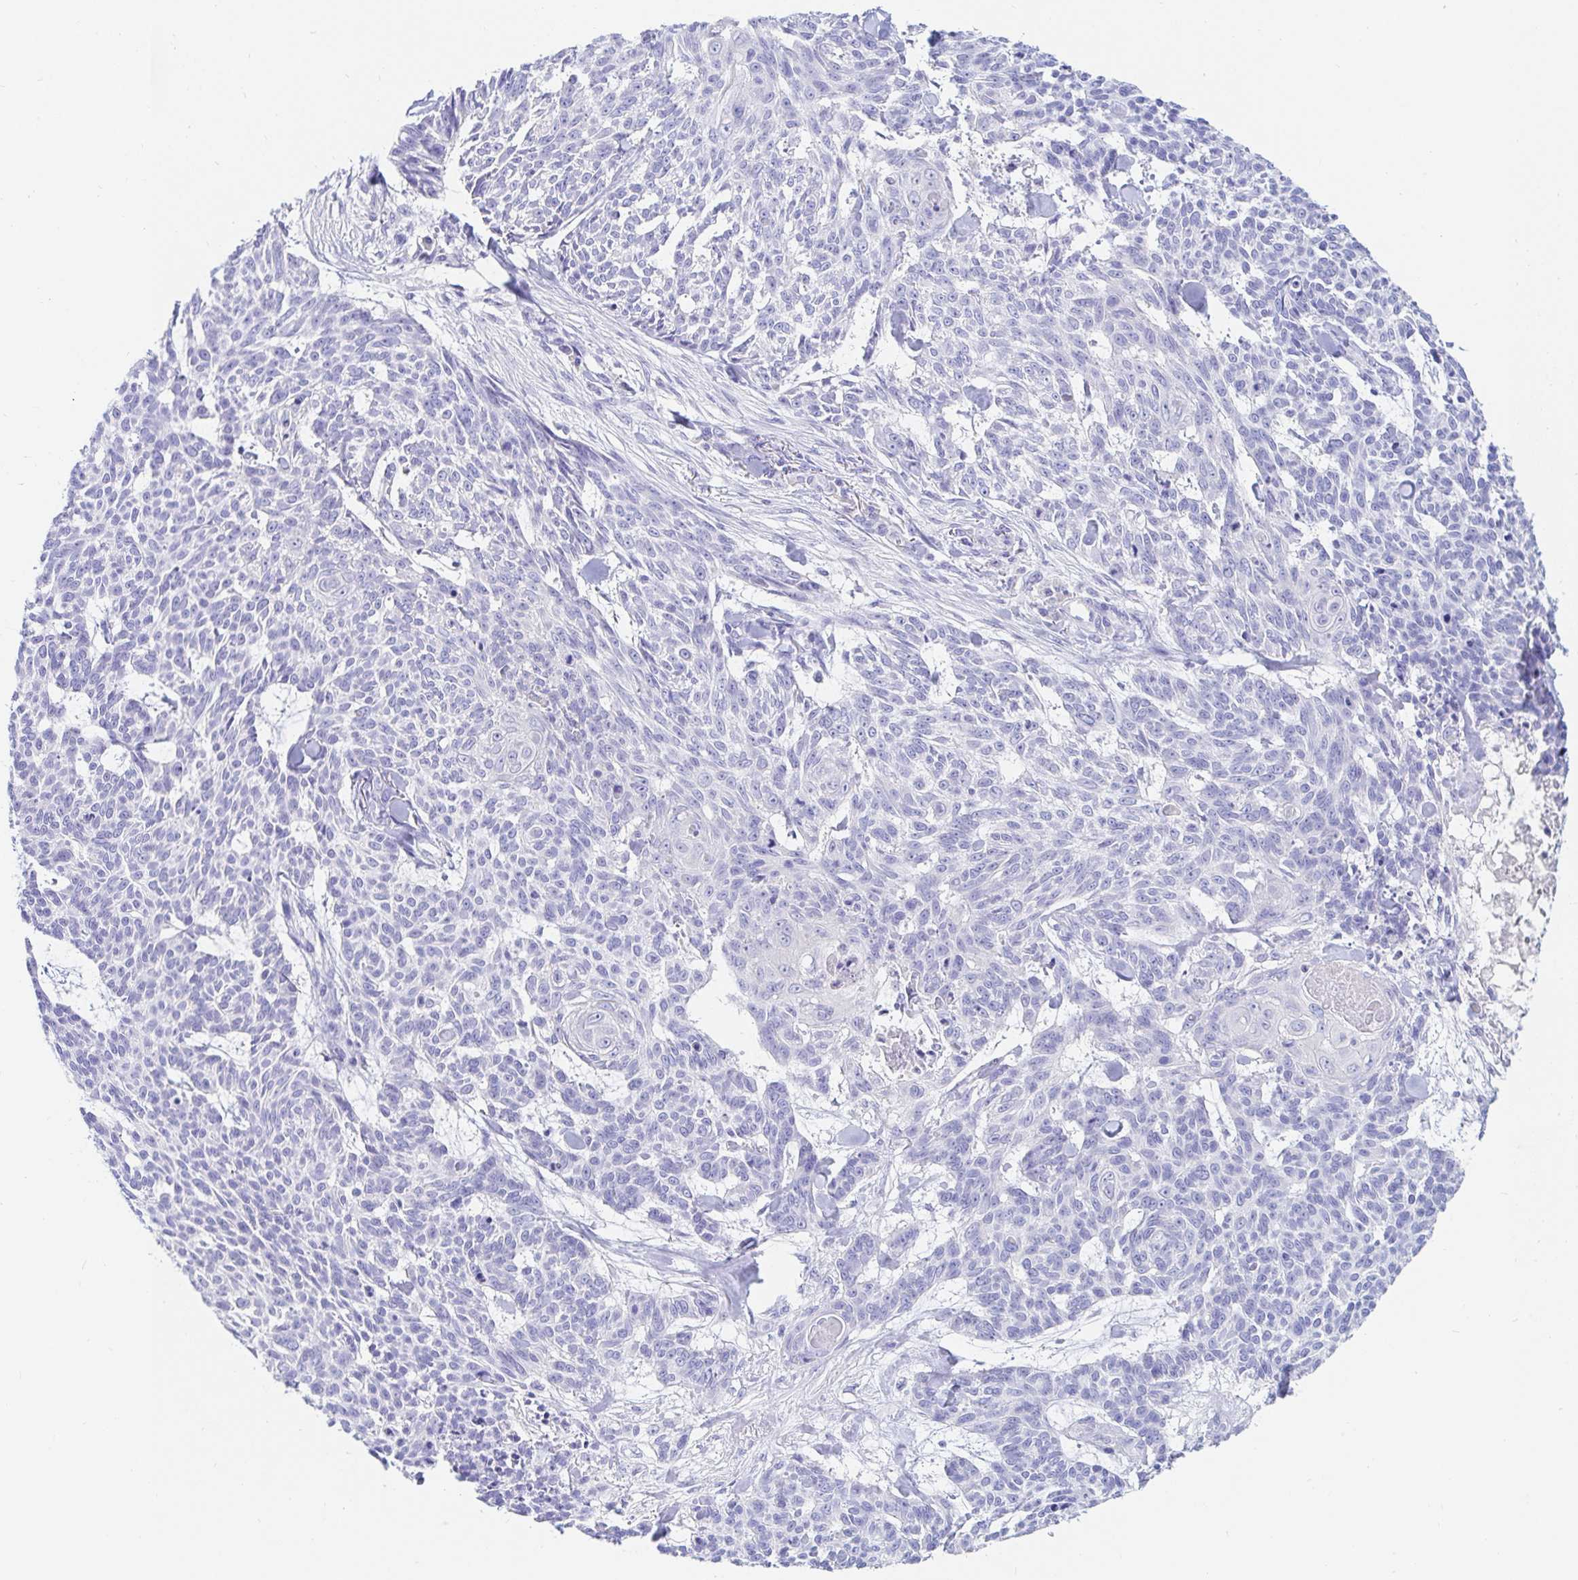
{"staining": {"intensity": "negative", "quantity": "none", "location": "none"}, "tissue": "skin cancer", "cell_type": "Tumor cells", "image_type": "cancer", "snomed": [{"axis": "morphology", "description": "Basal cell carcinoma"}, {"axis": "topography", "description": "Skin"}], "caption": "There is no significant expression in tumor cells of skin cancer.", "gene": "NR2E1", "patient": {"sex": "female", "age": 93}}